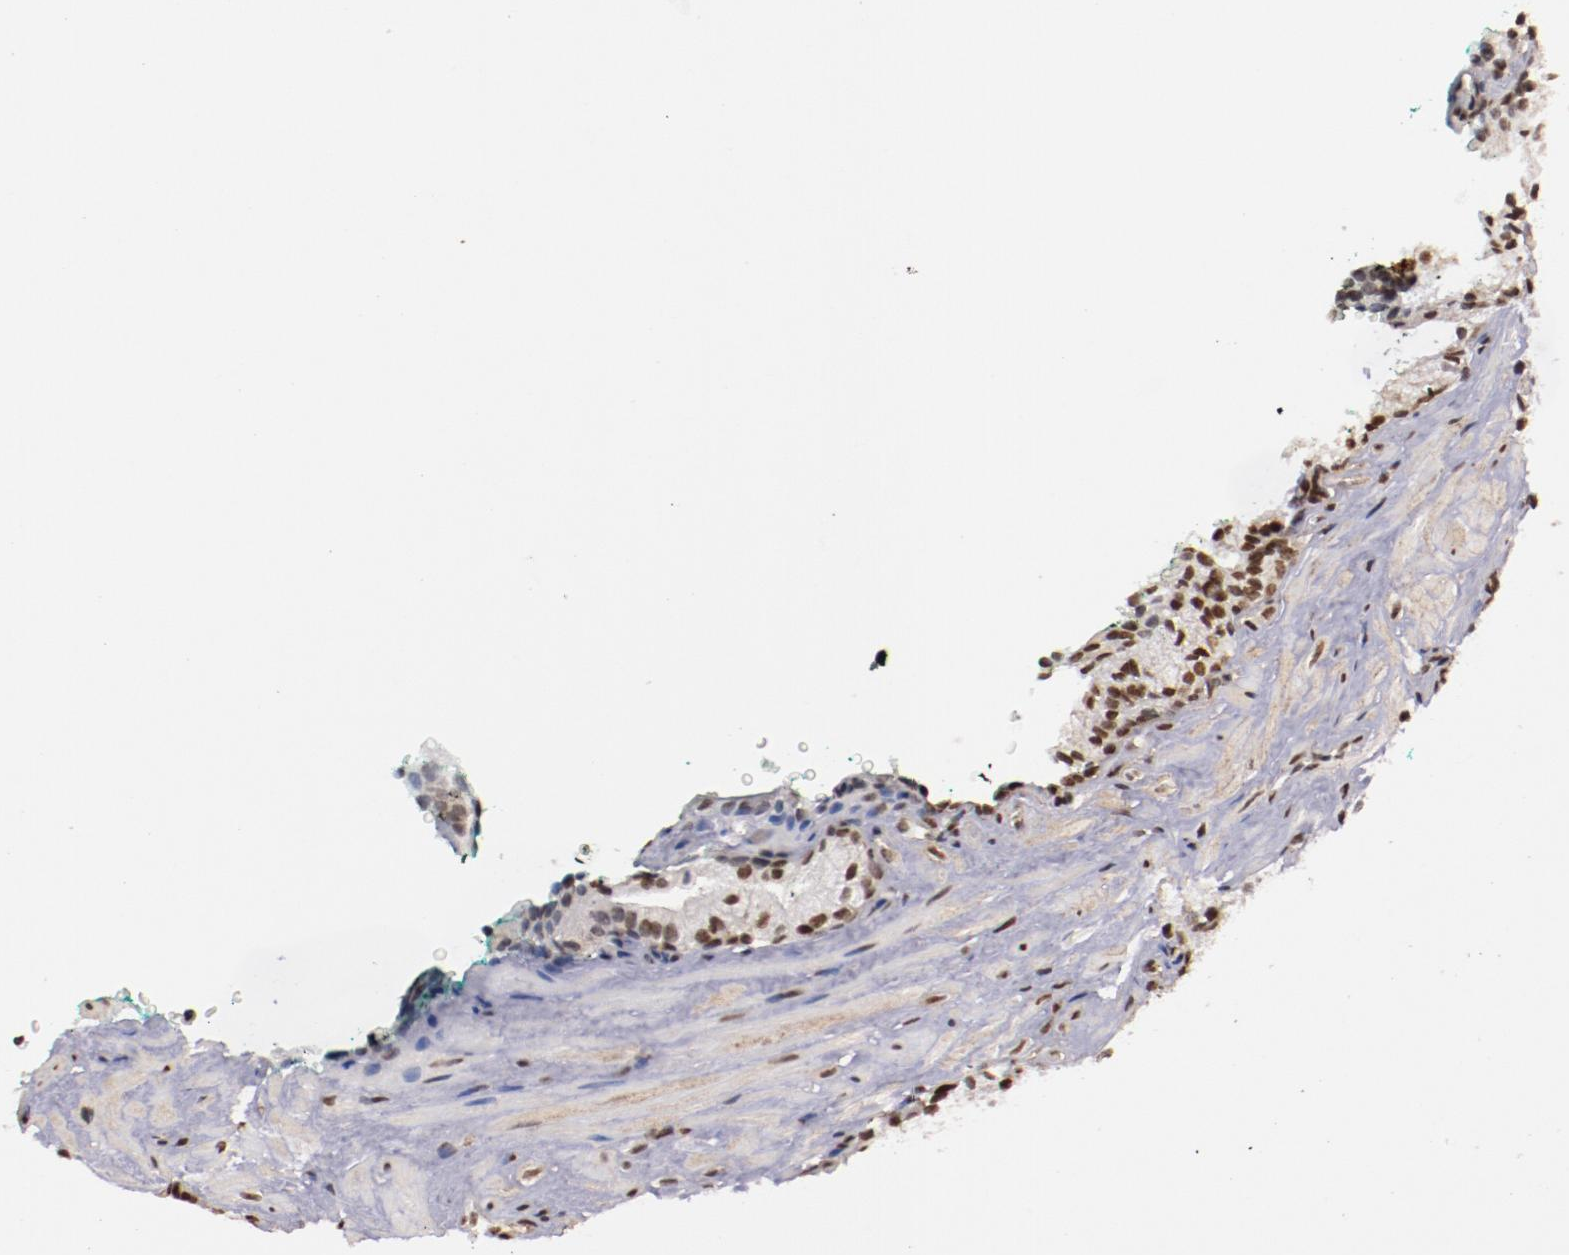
{"staining": {"intensity": "moderate", "quantity": ">75%", "location": "nuclear"}, "tissue": "prostate cancer", "cell_type": "Tumor cells", "image_type": "cancer", "snomed": [{"axis": "morphology", "description": "Adenocarcinoma, Medium grade"}, {"axis": "topography", "description": "Prostate"}], "caption": "Prostate cancer (adenocarcinoma (medium-grade)) stained for a protein (brown) exhibits moderate nuclear positive staining in about >75% of tumor cells.", "gene": "STAG2", "patient": {"sex": "male", "age": 64}}